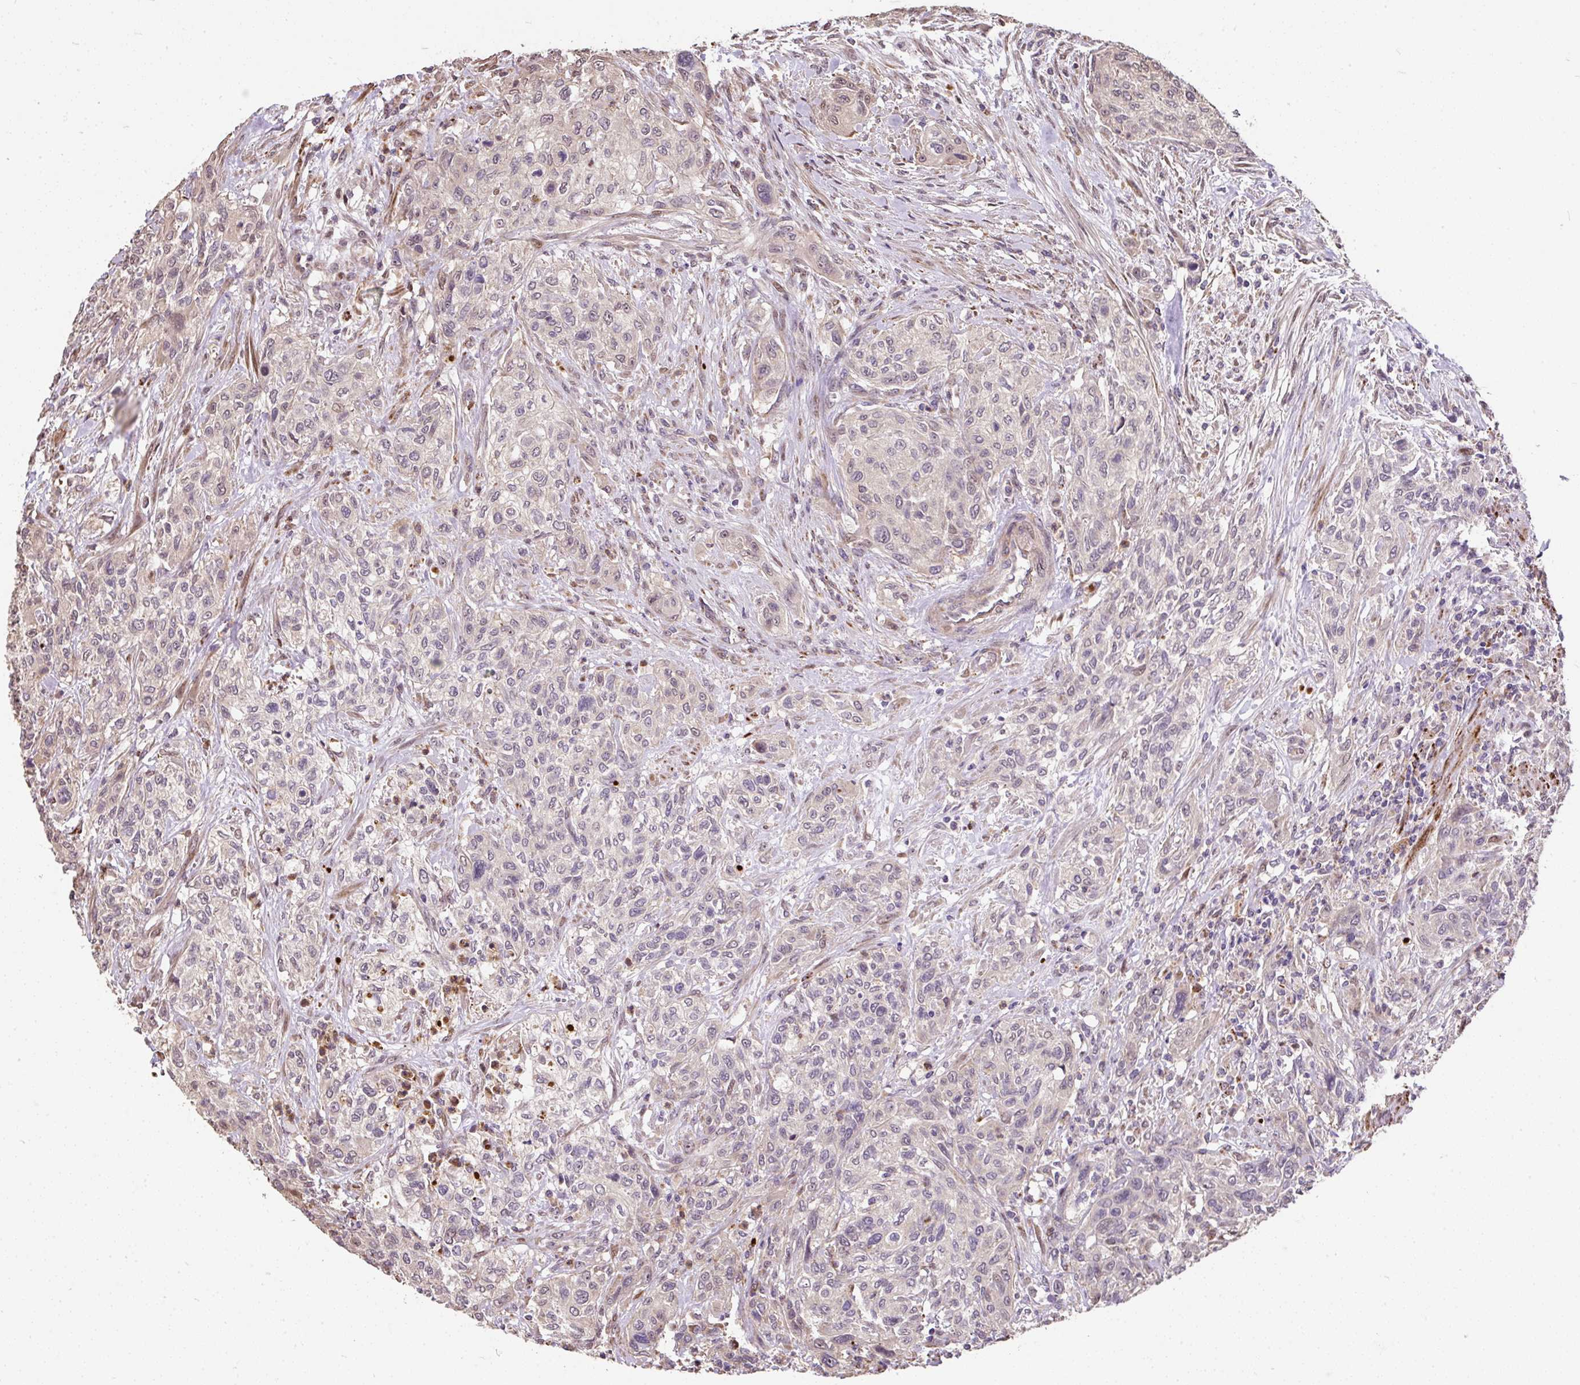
{"staining": {"intensity": "negative", "quantity": "none", "location": "none"}, "tissue": "urothelial cancer", "cell_type": "Tumor cells", "image_type": "cancer", "snomed": [{"axis": "morphology", "description": "Normal tissue, NOS"}, {"axis": "morphology", "description": "Urothelial carcinoma, NOS"}, {"axis": "topography", "description": "Urinary bladder"}, {"axis": "topography", "description": "Peripheral nerve tissue"}], "caption": "Protein analysis of urothelial cancer shows no significant positivity in tumor cells.", "gene": "PUS7L", "patient": {"sex": "male", "age": 35}}